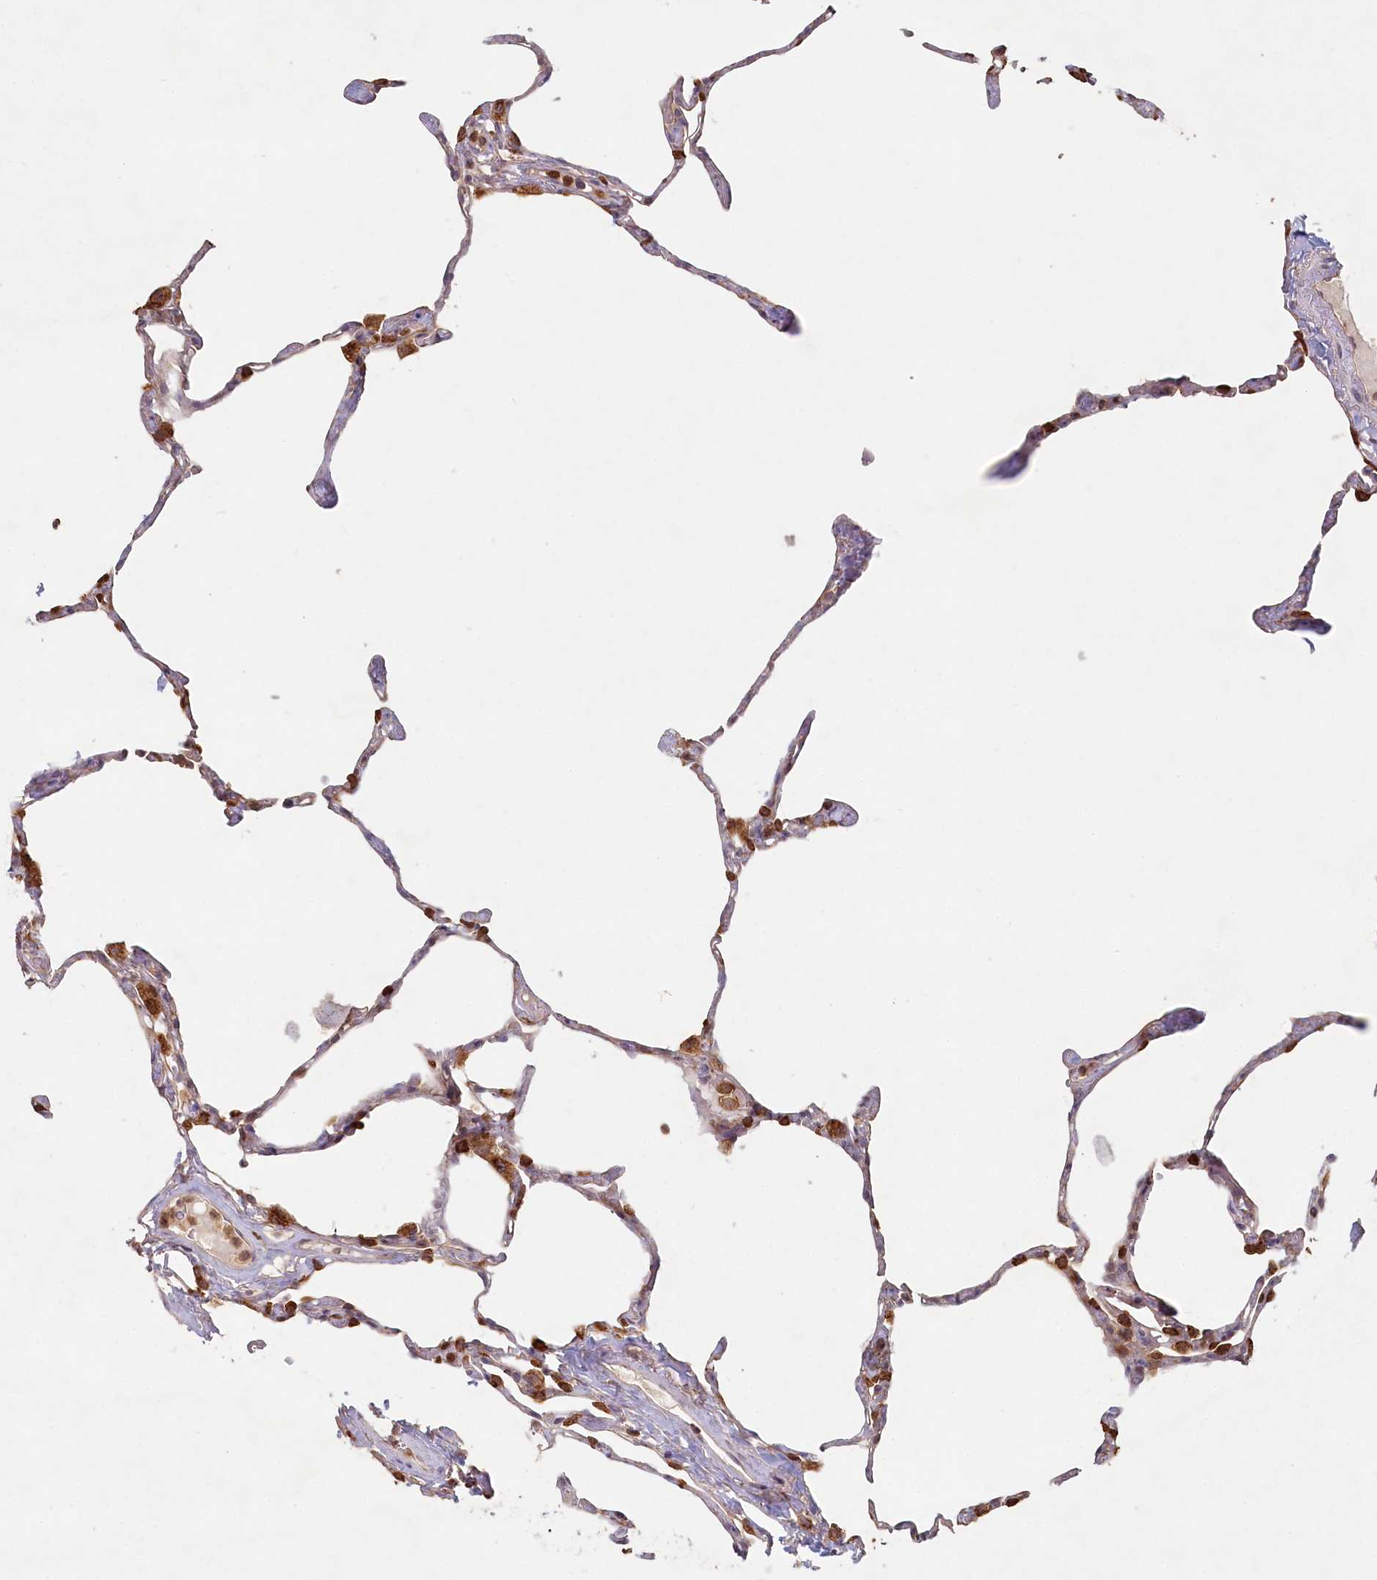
{"staining": {"intensity": "moderate", "quantity": "25%-75%", "location": "cytoplasmic/membranous"}, "tissue": "lung", "cell_type": "Alveolar cells", "image_type": "normal", "snomed": [{"axis": "morphology", "description": "Normal tissue, NOS"}, {"axis": "topography", "description": "Lung"}], "caption": "A brown stain shows moderate cytoplasmic/membranous positivity of a protein in alveolar cells of normal human lung. Immunohistochemistry stains the protein of interest in brown and the nuclei are stained blue.", "gene": "HAL", "patient": {"sex": "male", "age": 65}}